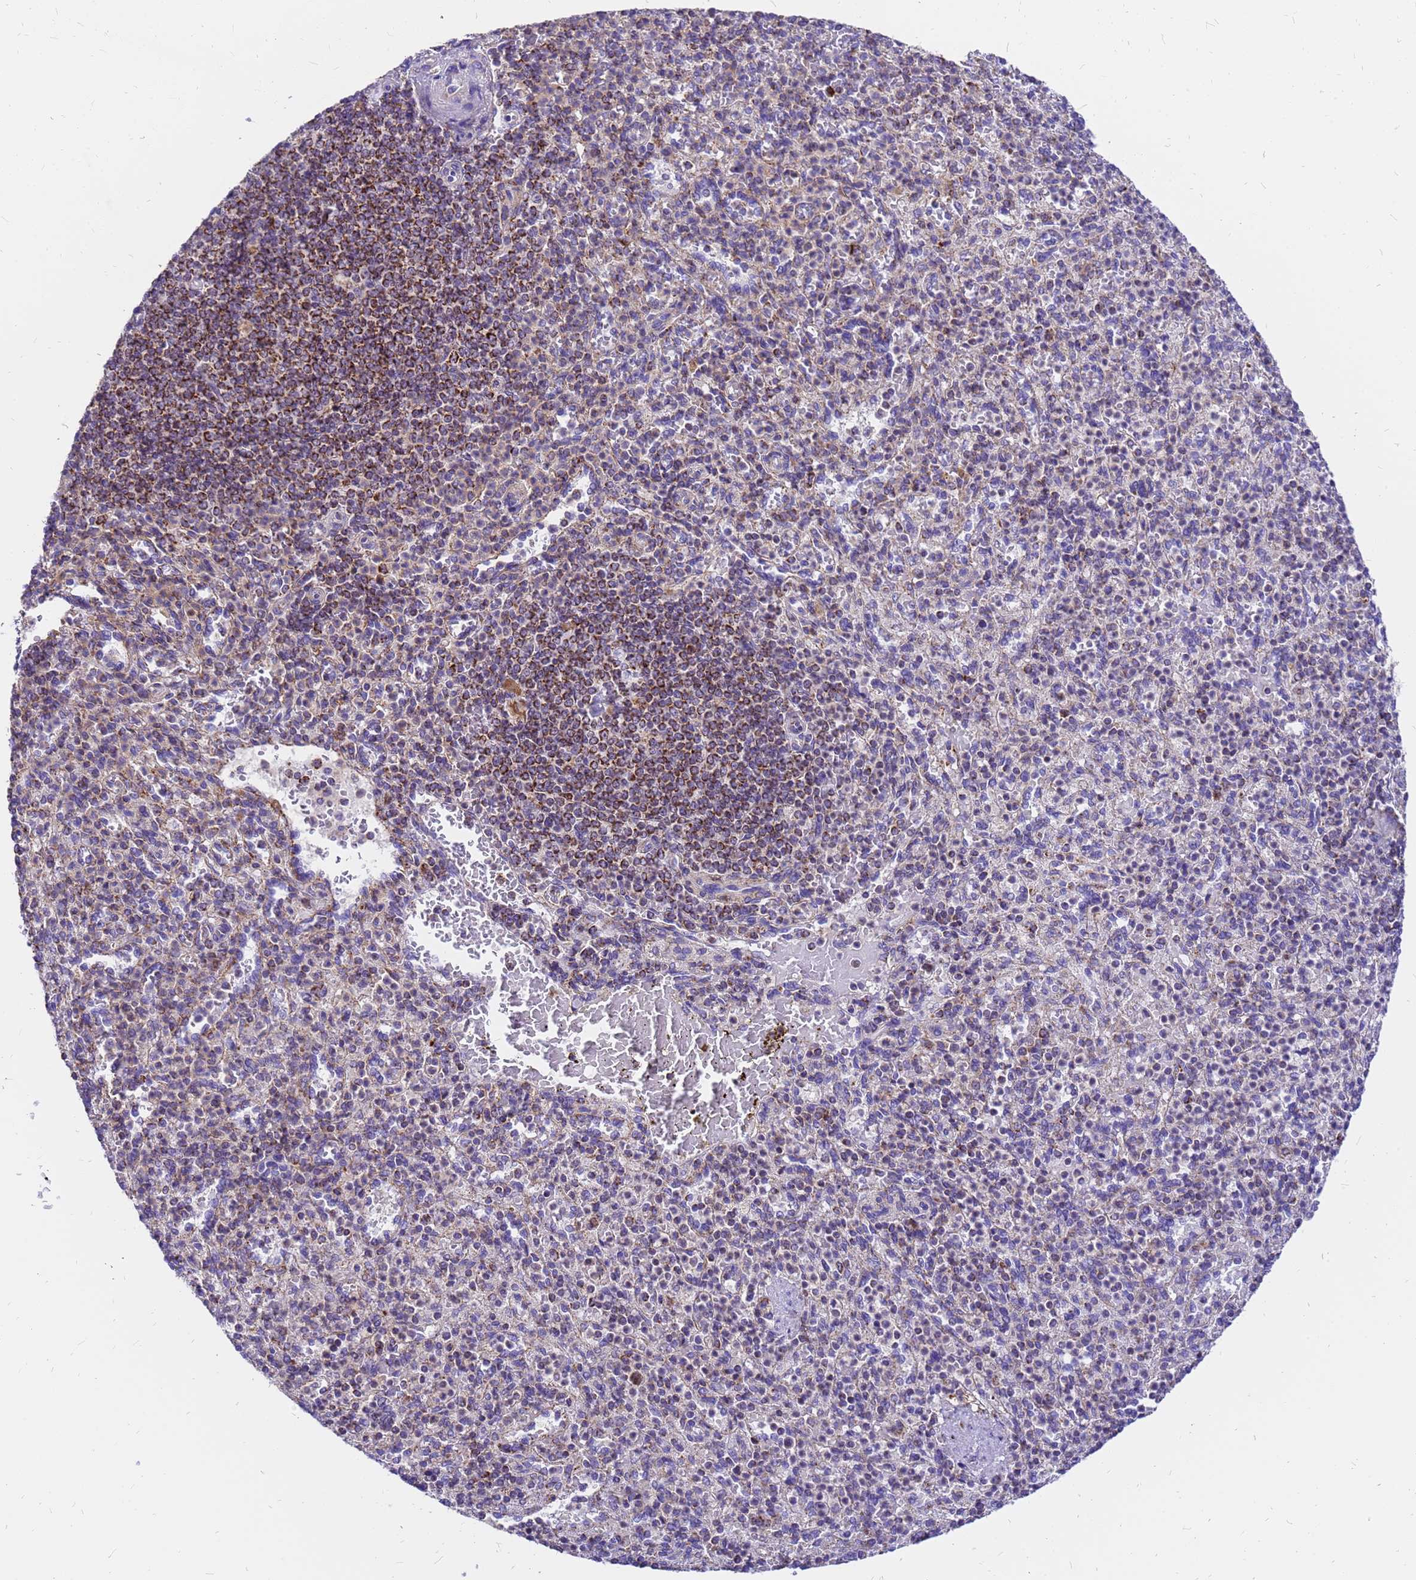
{"staining": {"intensity": "weak", "quantity": "<25%", "location": "cytoplasmic/membranous"}, "tissue": "spleen", "cell_type": "Cells in red pulp", "image_type": "normal", "snomed": [{"axis": "morphology", "description": "Normal tissue, NOS"}, {"axis": "topography", "description": "Spleen"}], "caption": "High power microscopy photomicrograph of an IHC micrograph of unremarkable spleen, revealing no significant positivity in cells in red pulp.", "gene": "MRPS26", "patient": {"sex": "female", "age": 74}}